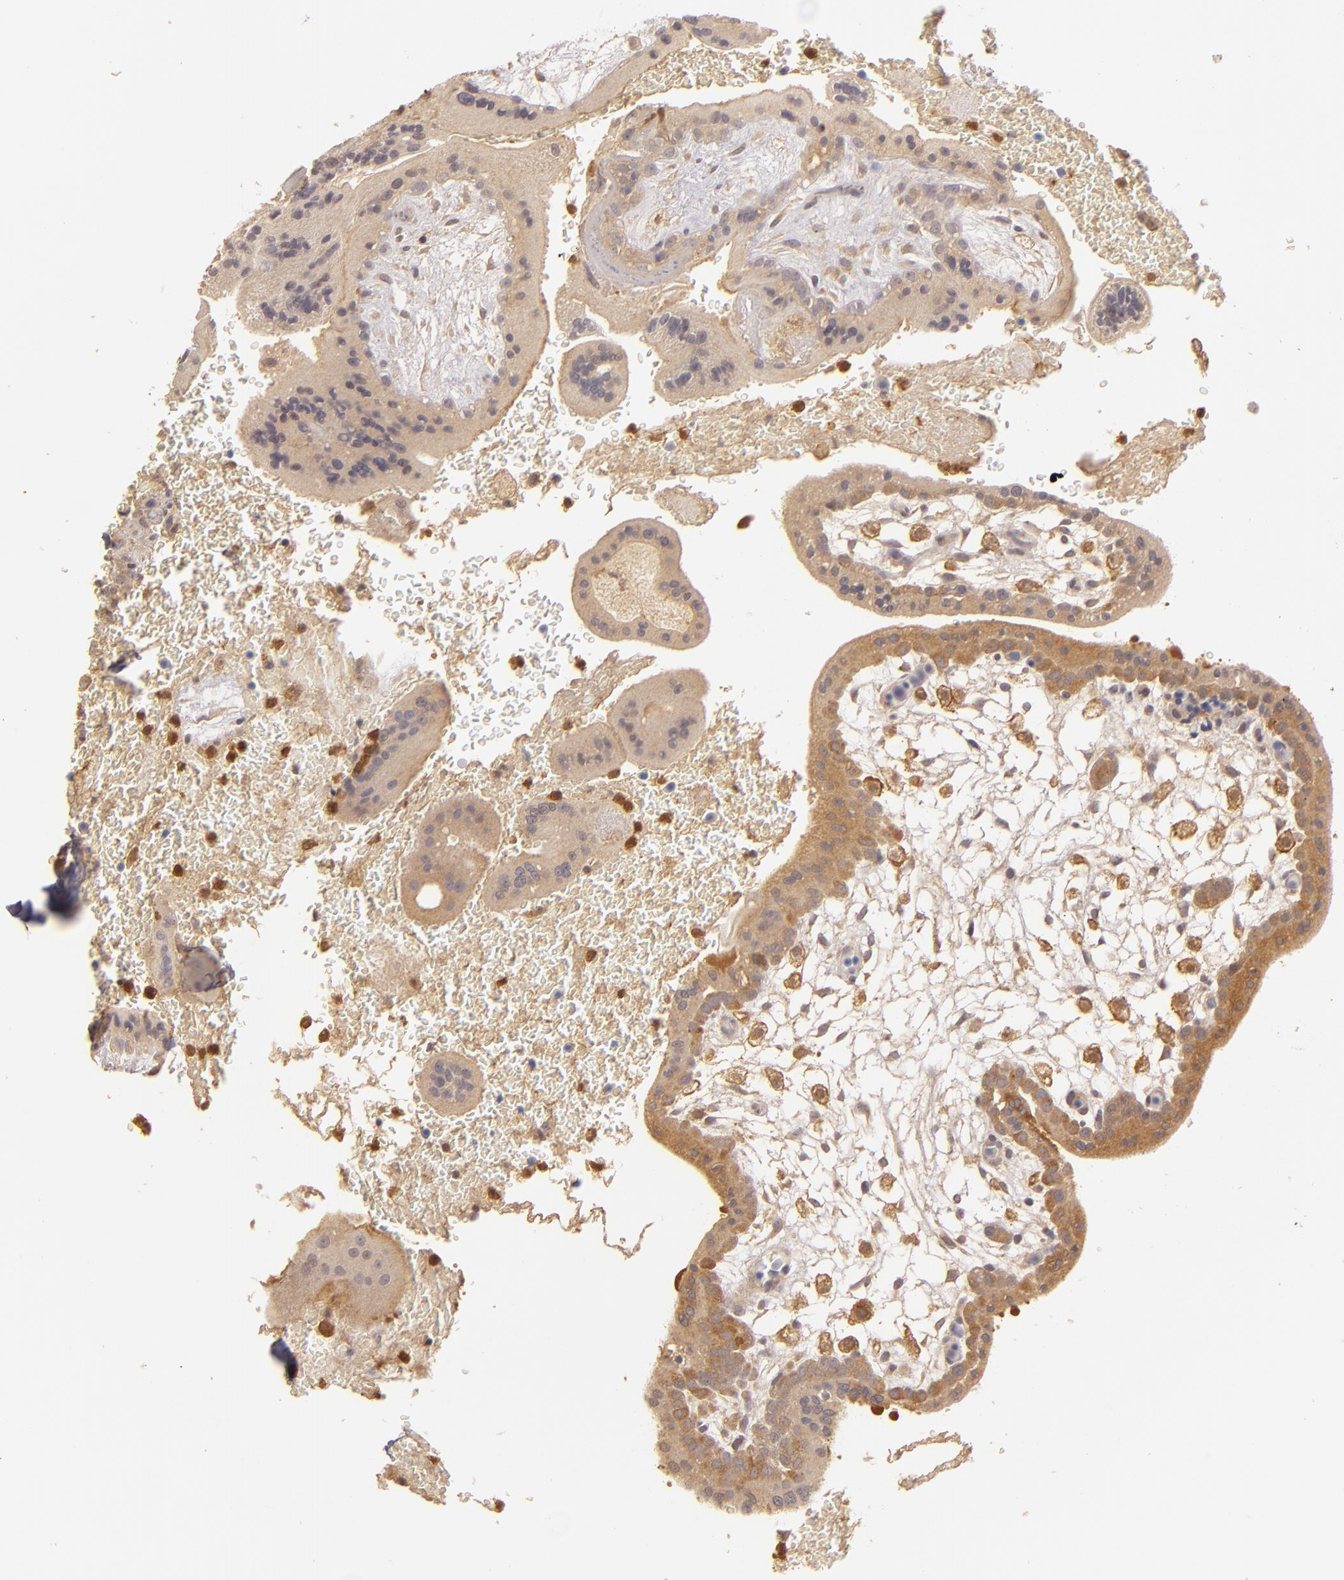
{"staining": {"intensity": "moderate", "quantity": ">75%", "location": "cytoplasmic/membranous"}, "tissue": "placenta", "cell_type": "Trophoblastic cells", "image_type": "normal", "snomed": [{"axis": "morphology", "description": "Normal tissue, NOS"}, {"axis": "topography", "description": "Placenta"}], "caption": "This micrograph demonstrates immunohistochemistry (IHC) staining of unremarkable placenta, with medium moderate cytoplasmic/membranous expression in approximately >75% of trophoblastic cells.", "gene": "PRKCD", "patient": {"sex": "female", "age": 35}}